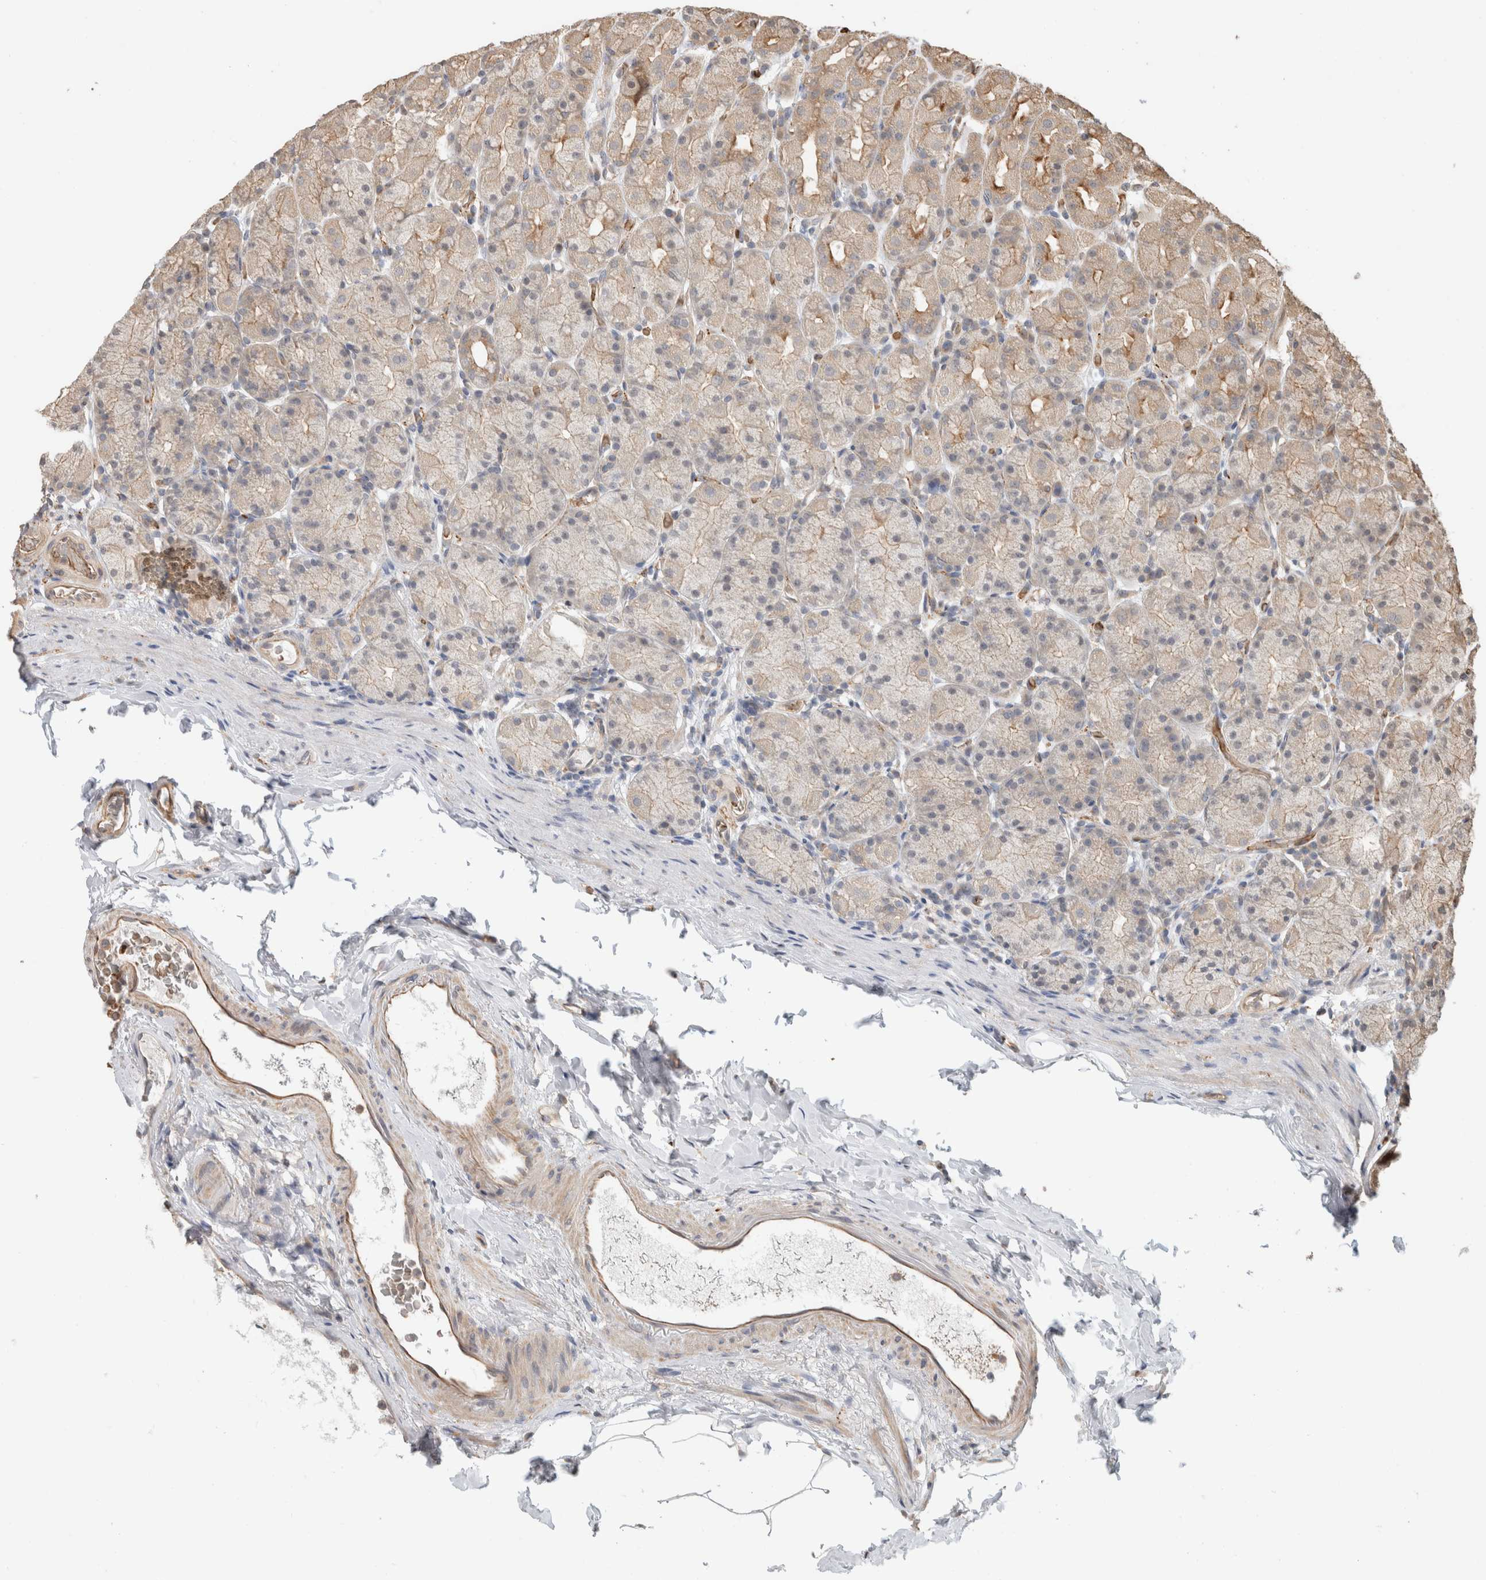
{"staining": {"intensity": "moderate", "quantity": "25%-75%", "location": "cytoplasmic/membranous"}, "tissue": "stomach", "cell_type": "Glandular cells", "image_type": "normal", "snomed": [{"axis": "morphology", "description": "Normal tissue, NOS"}, {"axis": "topography", "description": "Stomach, upper"}], "caption": "About 25%-75% of glandular cells in normal human stomach exhibit moderate cytoplasmic/membranous protein positivity as visualized by brown immunohistochemical staining.", "gene": "OTUD6B", "patient": {"sex": "male", "age": 68}}